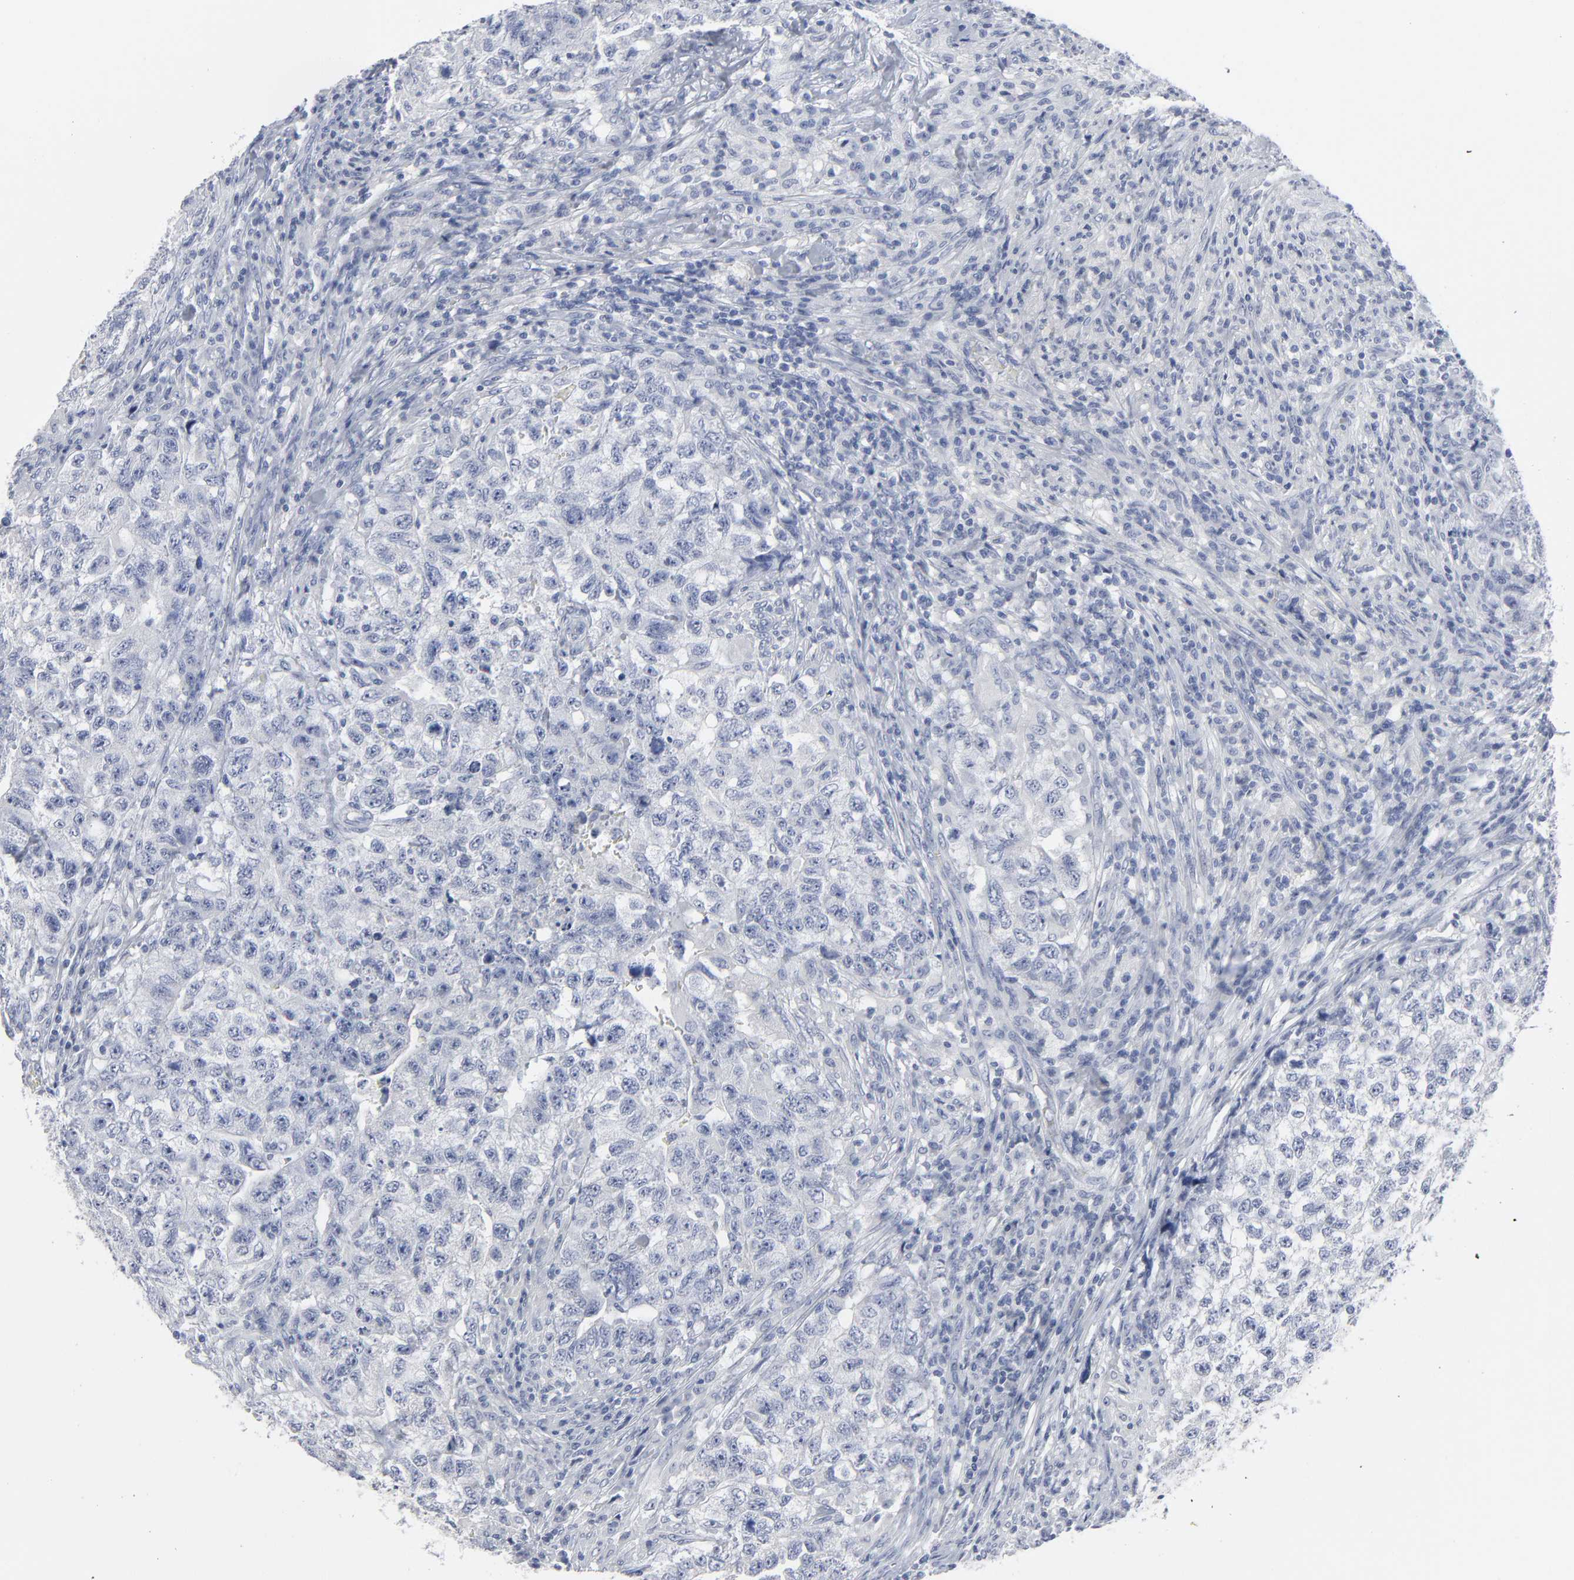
{"staining": {"intensity": "negative", "quantity": "none", "location": "none"}, "tissue": "testis cancer", "cell_type": "Tumor cells", "image_type": "cancer", "snomed": [{"axis": "morphology", "description": "Carcinoma, Embryonal, NOS"}, {"axis": "topography", "description": "Testis"}], "caption": "This is an immunohistochemistry image of human embryonal carcinoma (testis). There is no expression in tumor cells.", "gene": "PAGE1", "patient": {"sex": "male", "age": 21}}